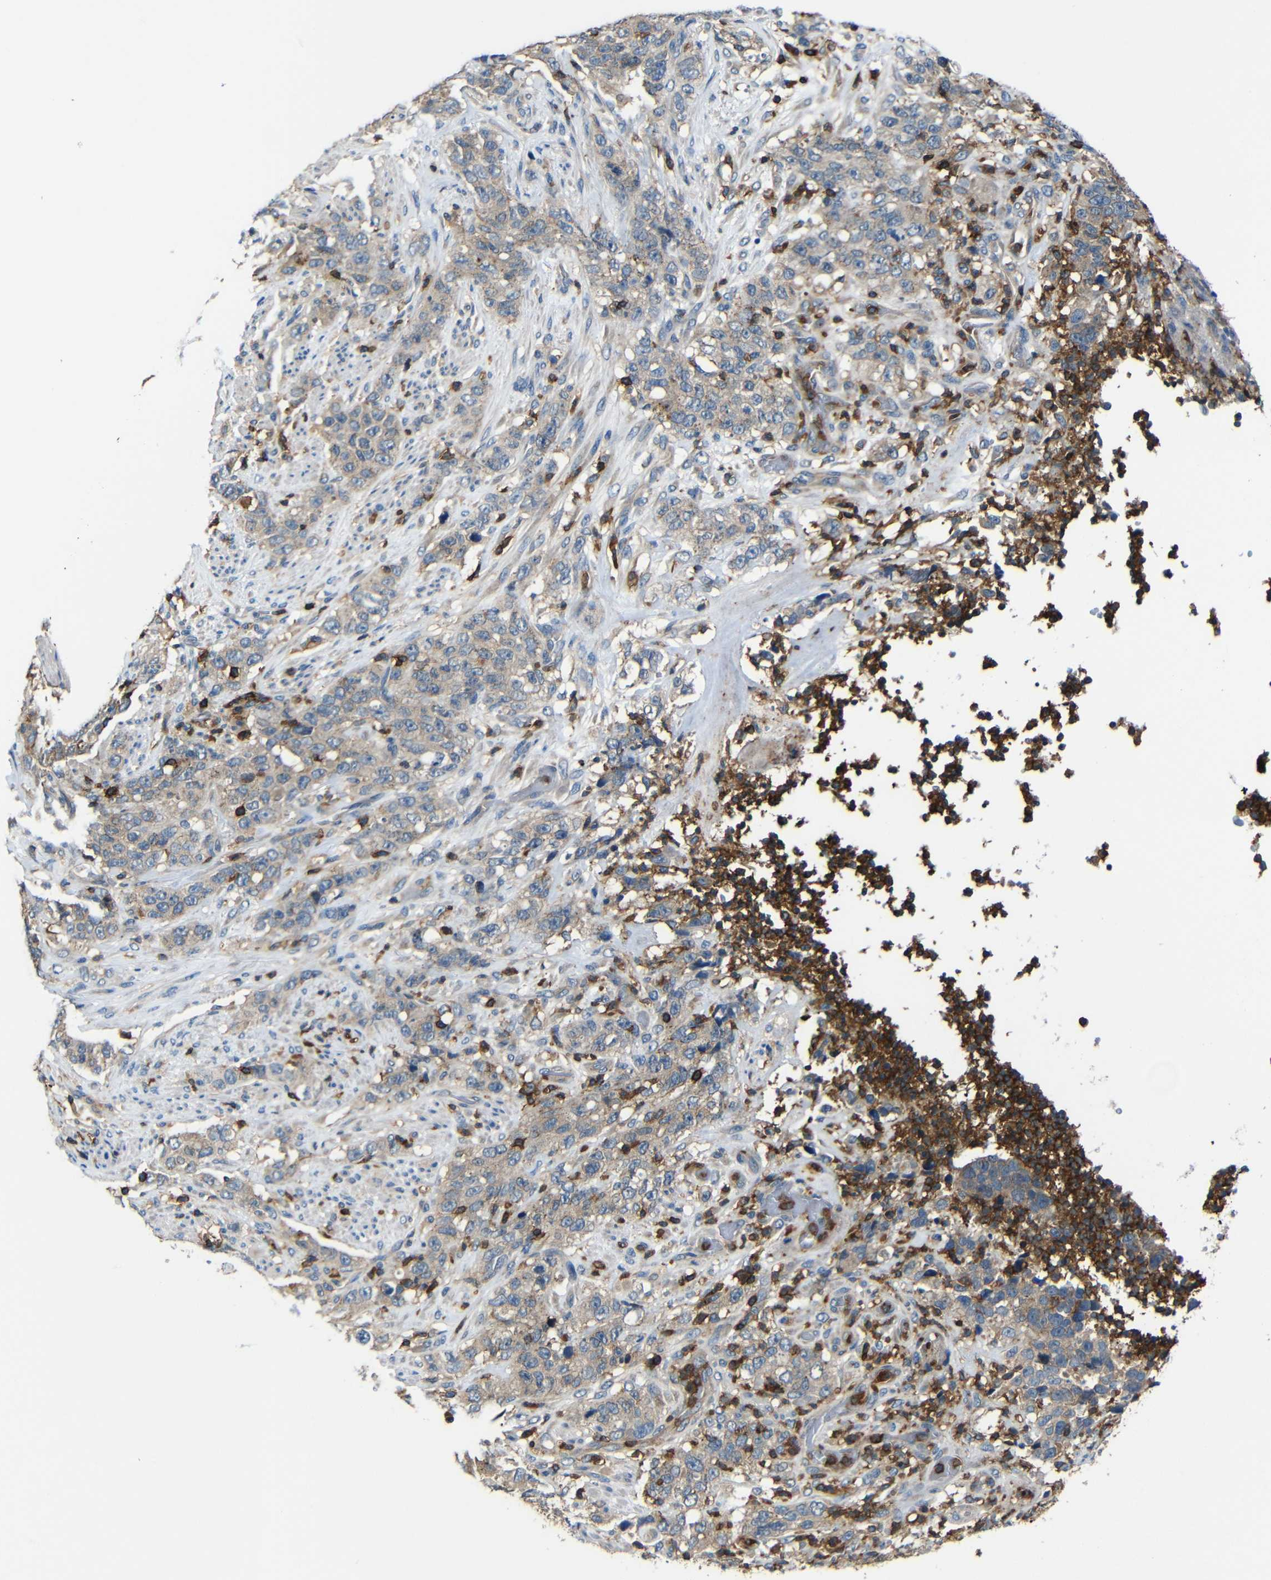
{"staining": {"intensity": "weak", "quantity": ">75%", "location": "cytoplasmic/membranous"}, "tissue": "stomach cancer", "cell_type": "Tumor cells", "image_type": "cancer", "snomed": [{"axis": "morphology", "description": "Adenocarcinoma, NOS"}, {"axis": "topography", "description": "Stomach"}], "caption": "Protein staining displays weak cytoplasmic/membranous staining in approximately >75% of tumor cells in stomach cancer (adenocarcinoma).", "gene": "P2RY12", "patient": {"sex": "male", "age": 48}}